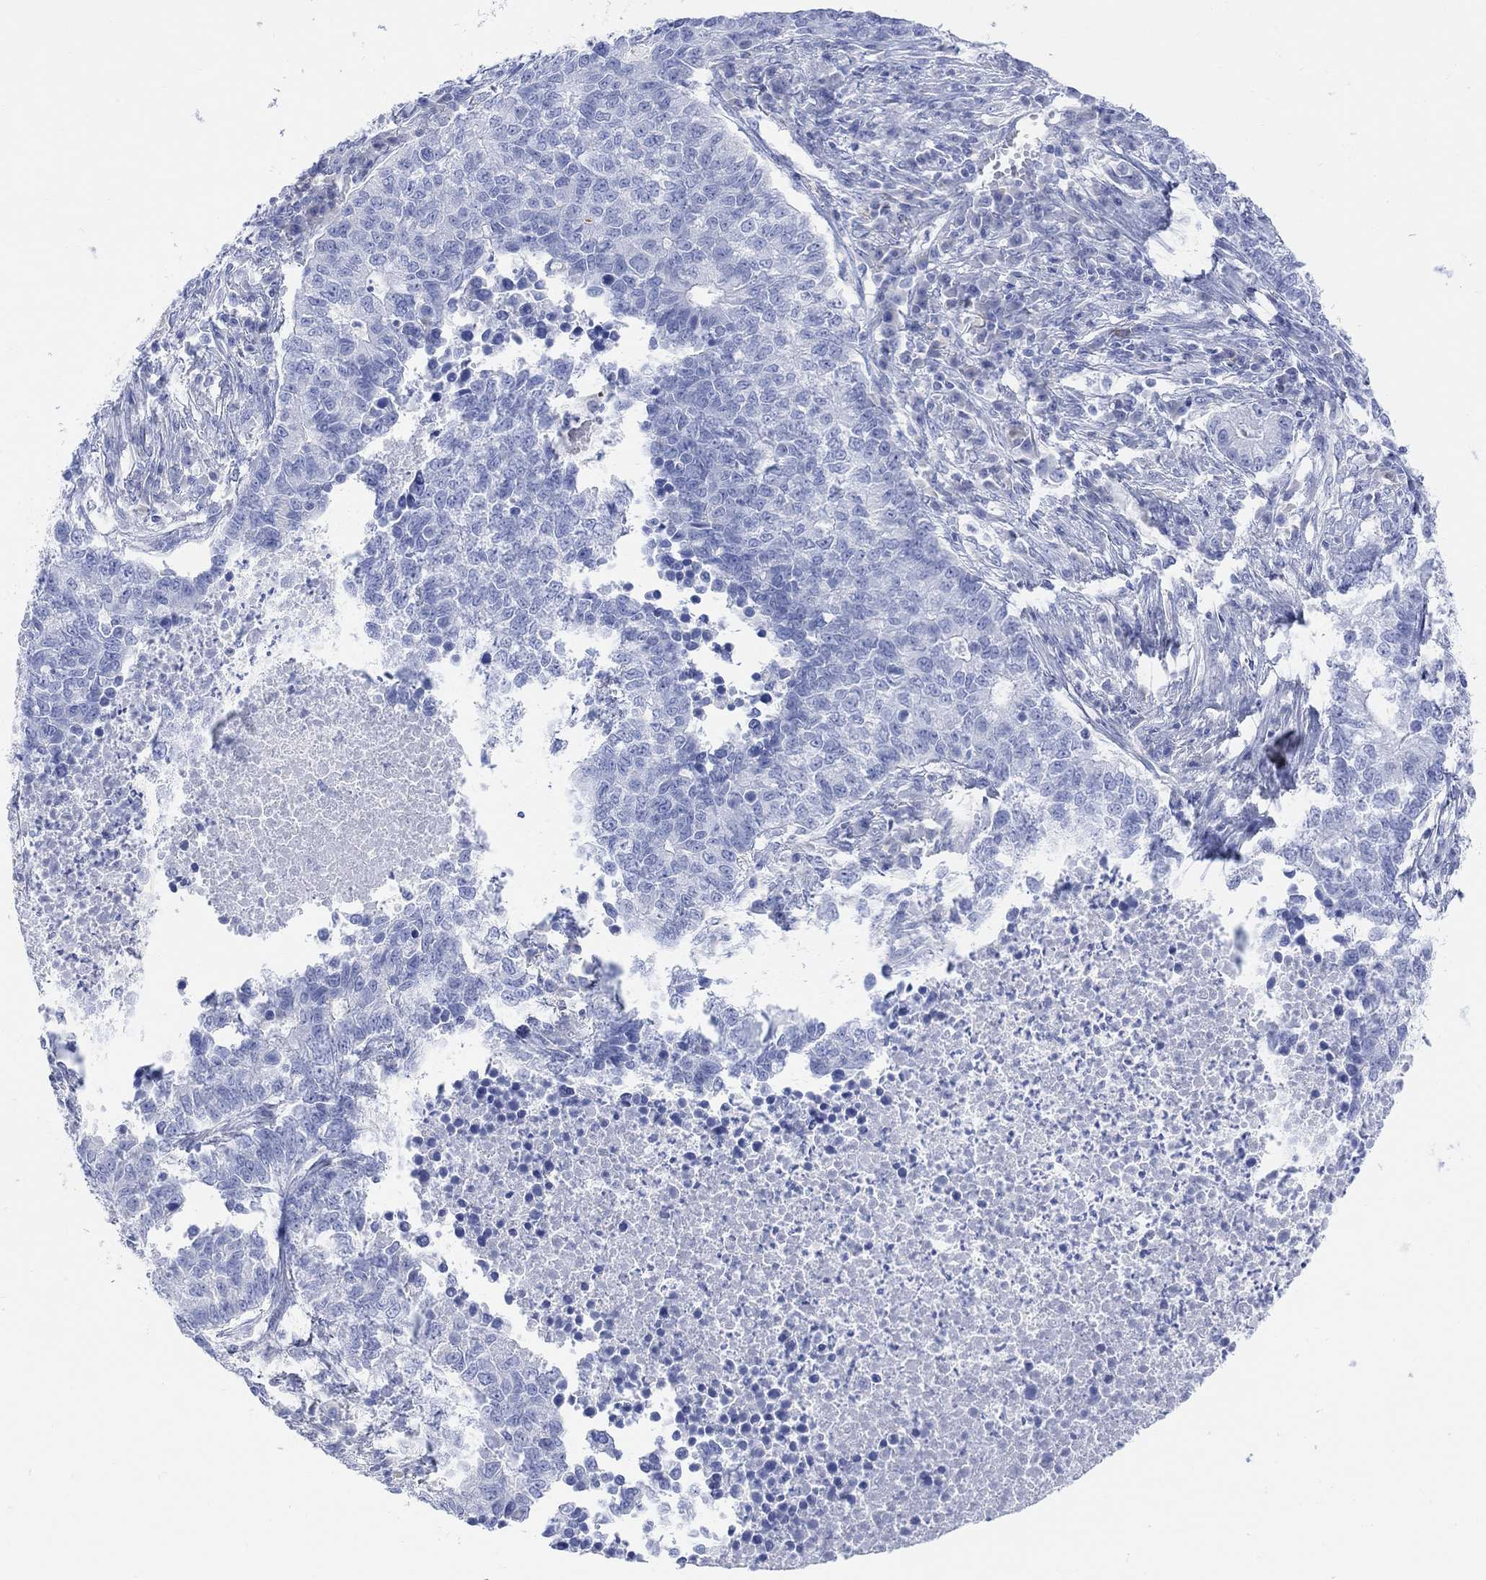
{"staining": {"intensity": "negative", "quantity": "none", "location": "none"}, "tissue": "lung cancer", "cell_type": "Tumor cells", "image_type": "cancer", "snomed": [{"axis": "morphology", "description": "Adenocarcinoma, NOS"}, {"axis": "topography", "description": "Lung"}], "caption": "IHC photomicrograph of adenocarcinoma (lung) stained for a protein (brown), which reveals no staining in tumor cells. Nuclei are stained in blue.", "gene": "GNG13", "patient": {"sex": "male", "age": 57}}